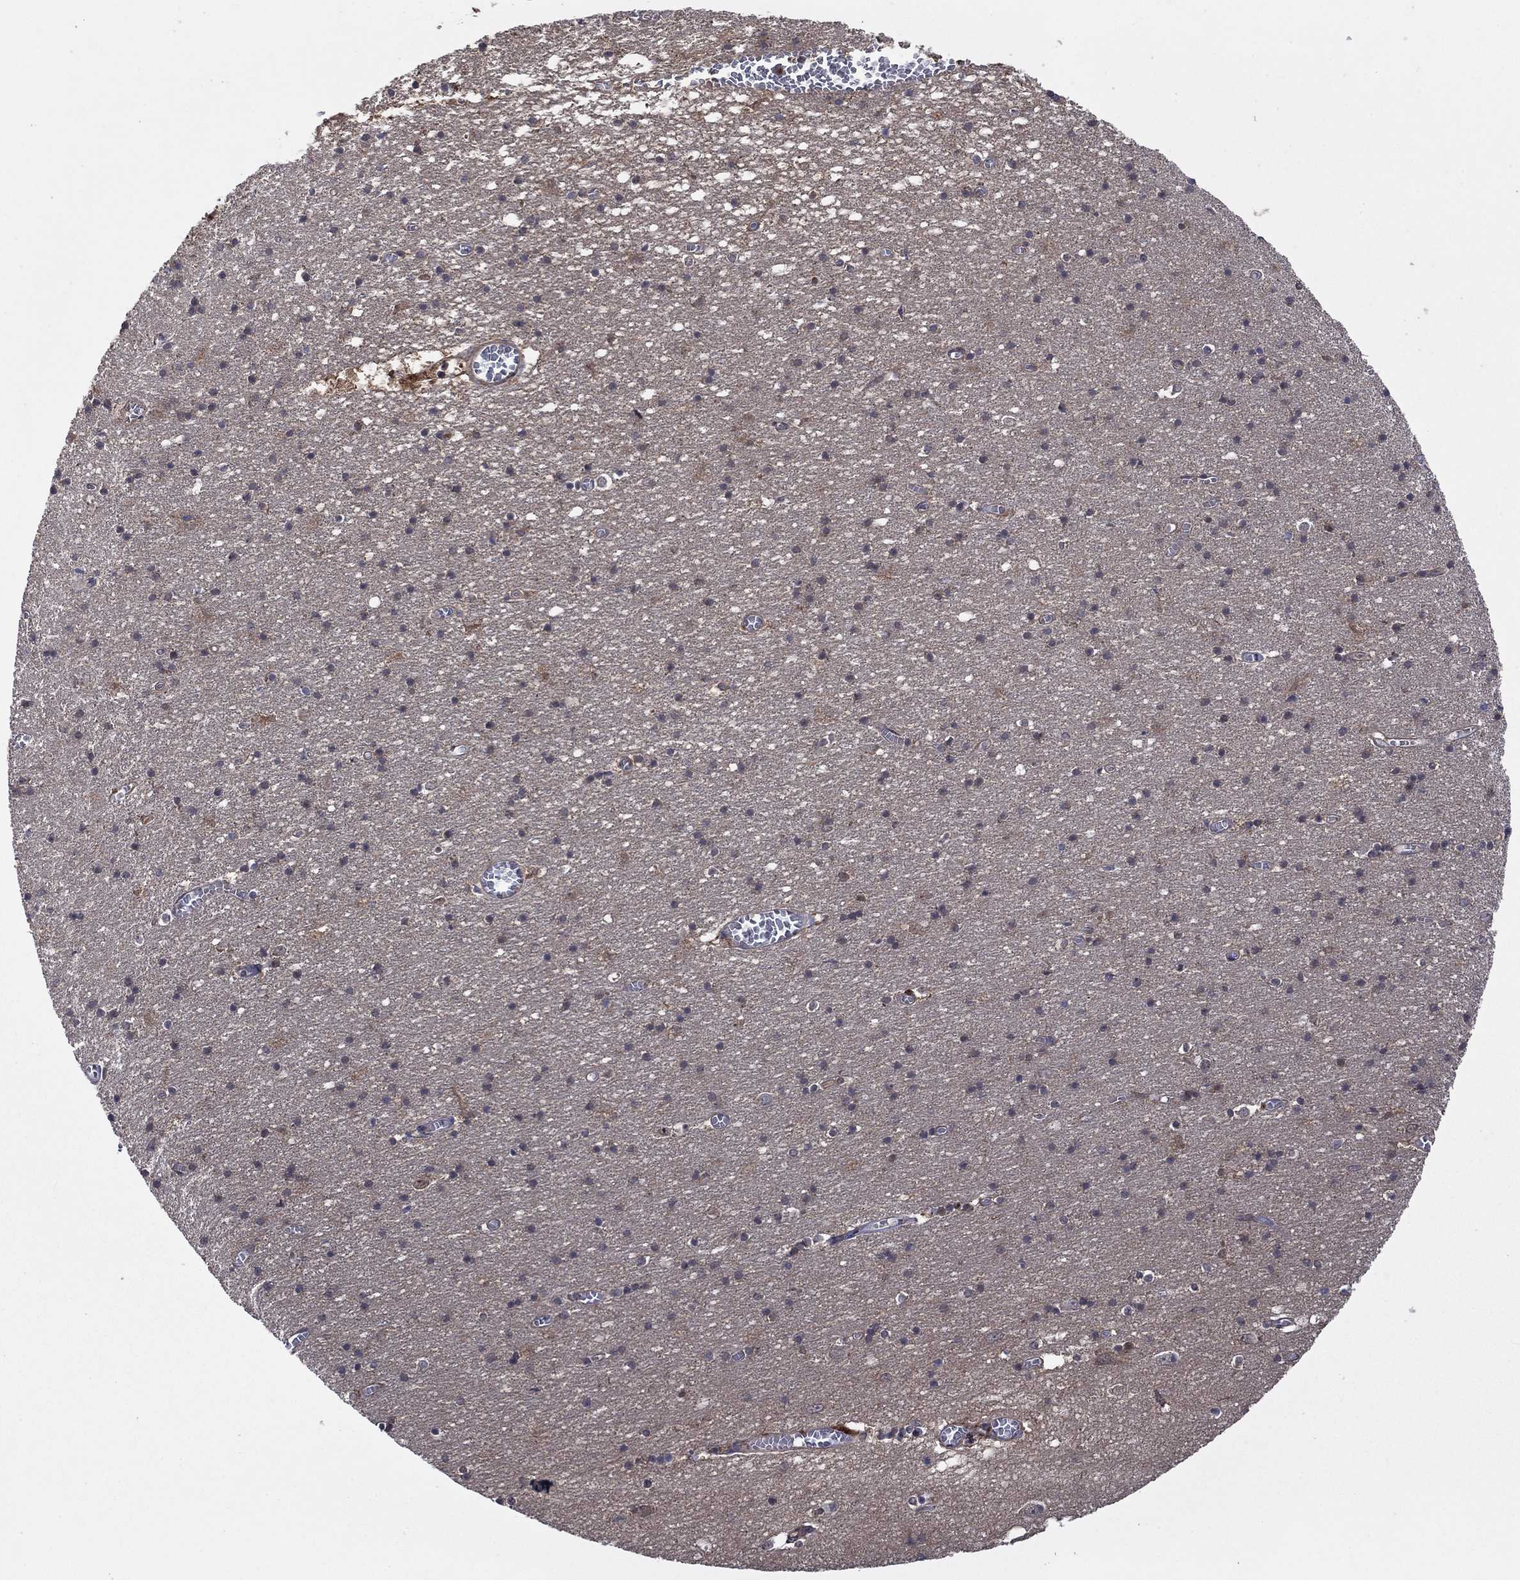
{"staining": {"intensity": "negative", "quantity": "none", "location": "none"}, "tissue": "cerebral cortex", "cell_type": "Endothelial cells", "image_type": "normal", "snomed": [{"axis": "morphology", "description": "Normal tissue, NOS"}, {"axis": "topography", "description": "Cerebral cortex"}], "caption": "DAB (3,3'-diaminobenzidine) immunohistochemical staining of unremarkable cerebral cortex demonstrates no significant expression in endothelial cells. (Immunohistochemistry, brightfield microscopy, high magnification).", "gene": "IAH1", "patient": {"sex": "male", "age": 70}}